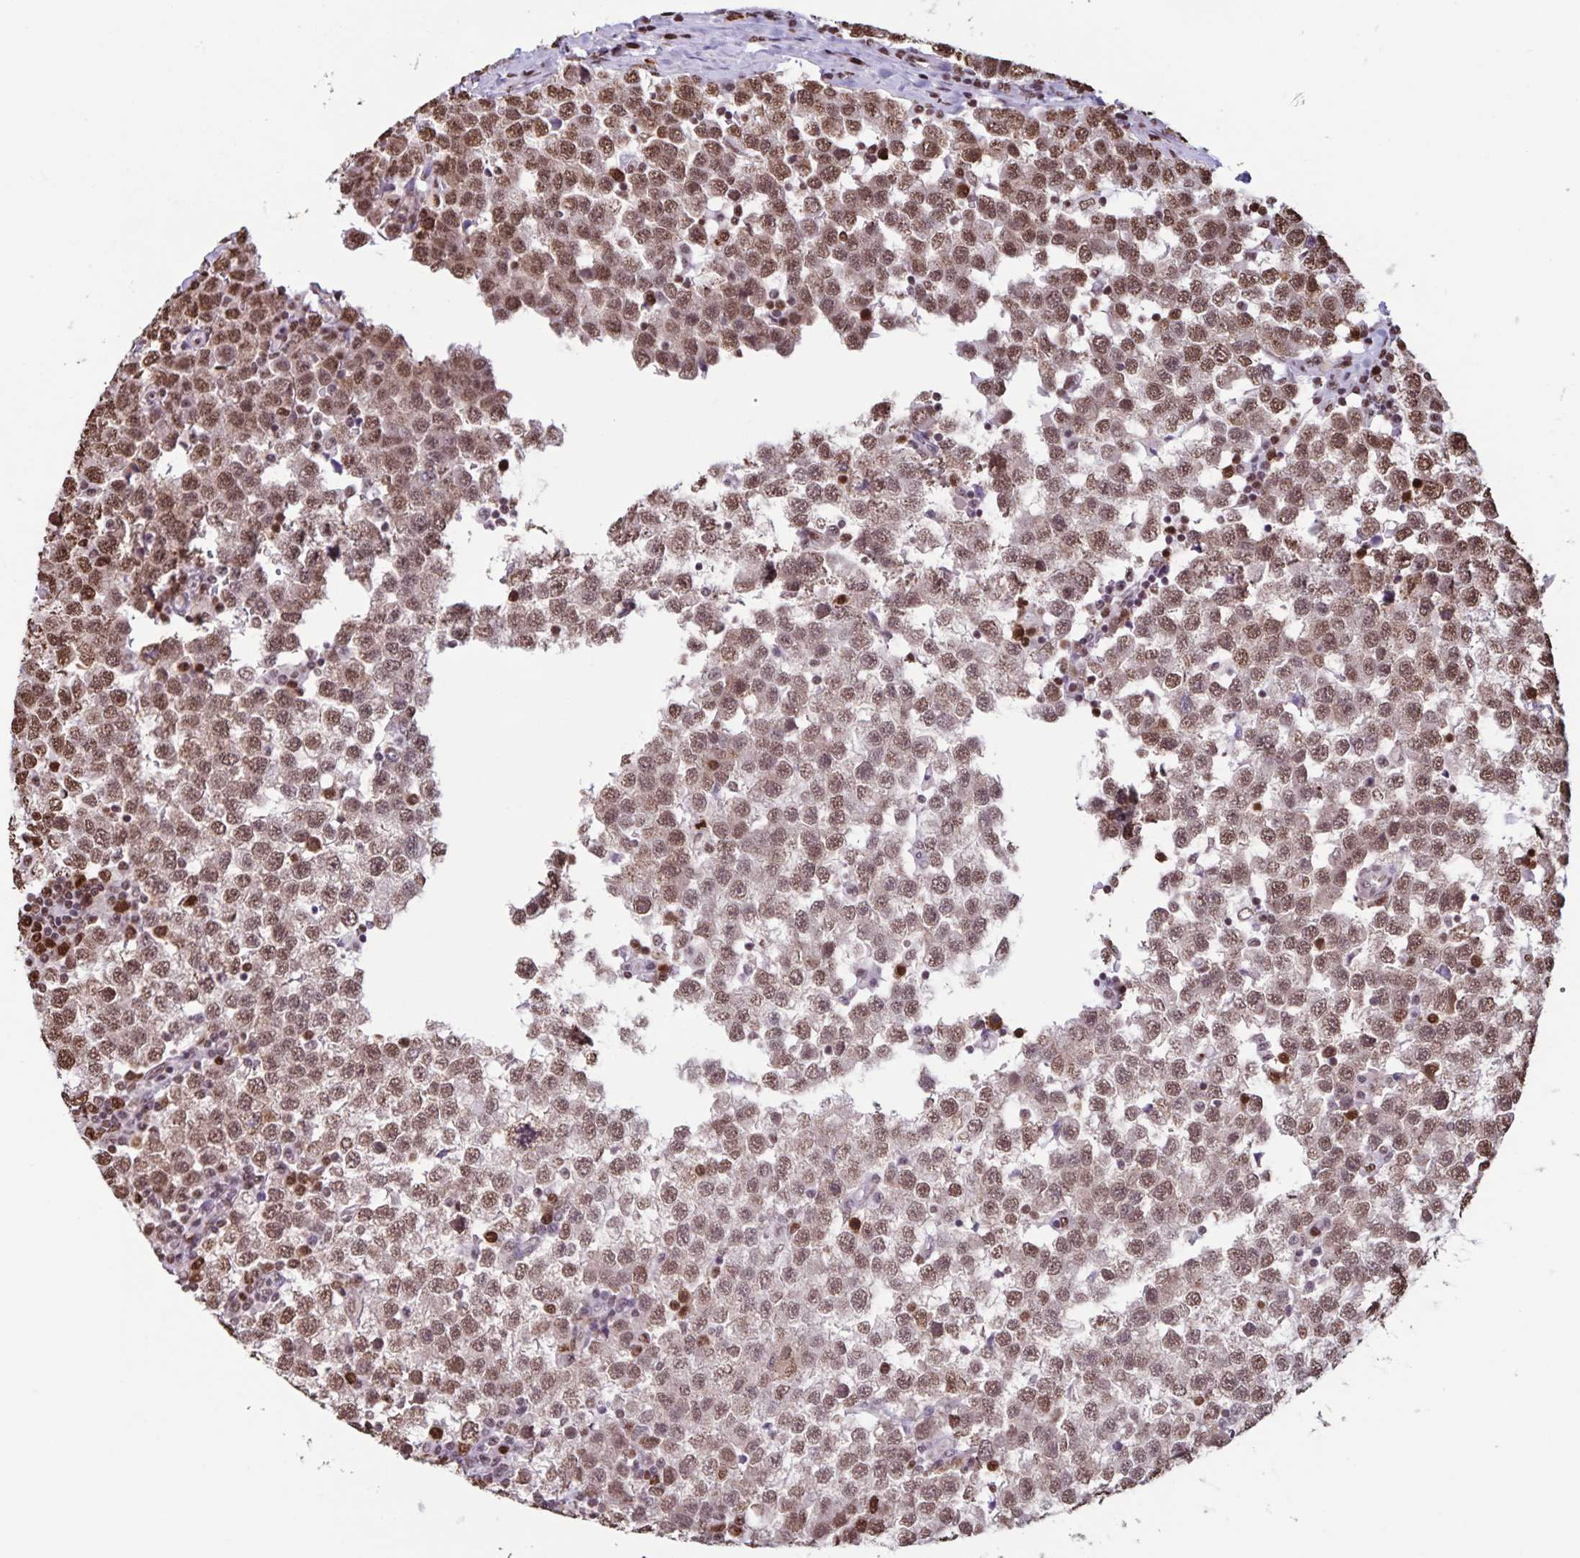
{"staining": {"intensity": "moderate", "quantity": ">75%", "location": "nuclear"}, "tissue": "testis cancer", "cell_type": "Tumor cells", "image_type": "cancer", "snomed": [{"axis": "morphology", "description": "Seminoma, NOS"}, {"axis": "topography", "description": "Testis"}], "caption": "Immunohistochemistry (IHC) histopathology image of neoplastic tissue: seminoma (testis) stained using immunohistochemistry exhibits medium levels of moderate protein expression localized specifically in the nuclear of tumor cells, appearing as a nuclear brown color.", "gene": "DUT", "patient": {"sex": "male", "age": 34}}